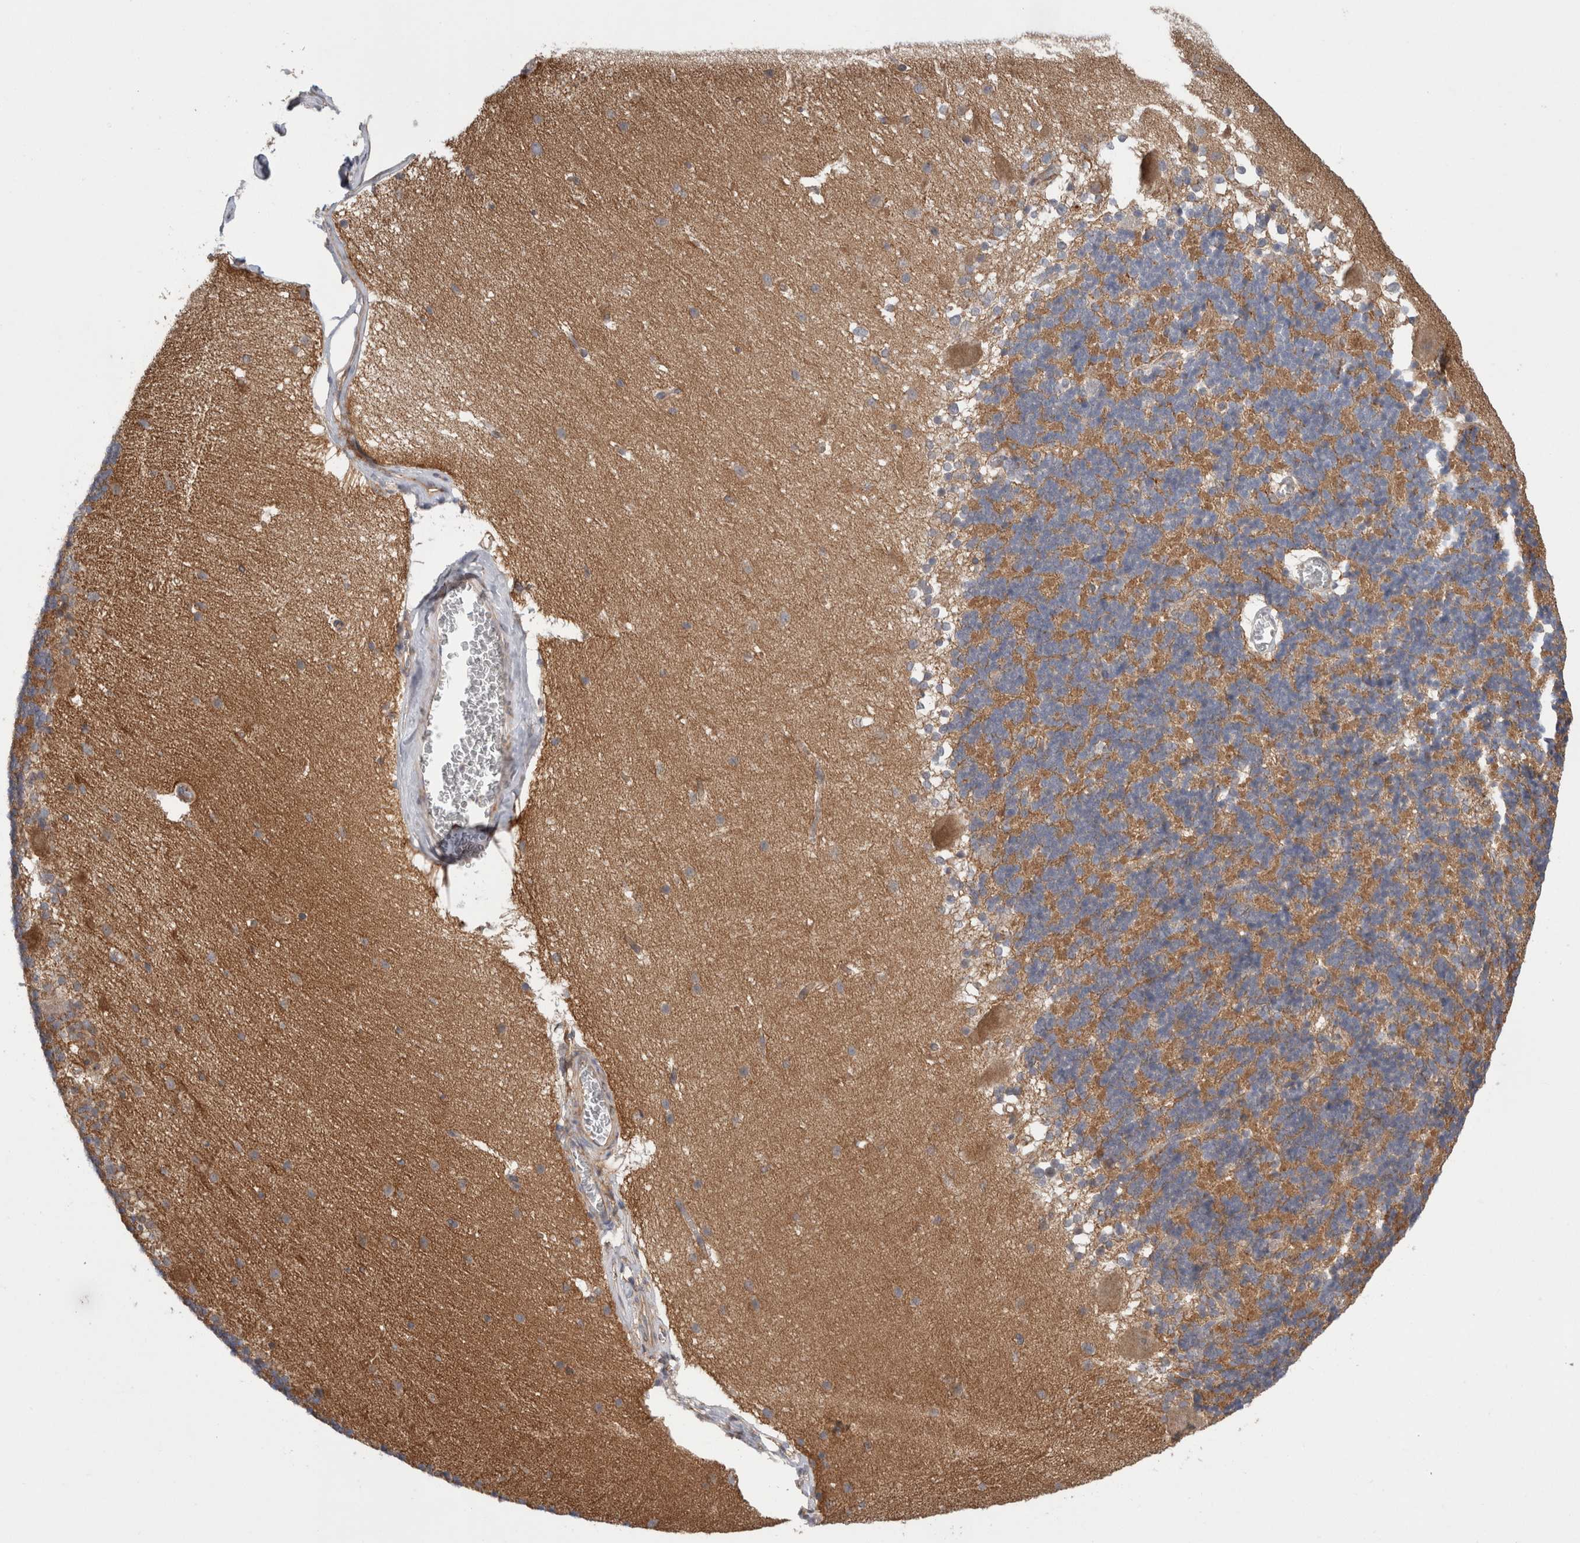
{"staining": {"intensity": "moderate", "quantity": ">75%", "location": "cytoplasmic/membranous"}, "tissue": "cerebellum", "cell_type": "Cells in granular layer", "image_type": "normal", "snomed": [{"axis": "morphology", "description": "Normal tissue, NOS"}, {"axis": "topography", "description": "Cerebellum"}], "caption": "Protein expression analysis of normal human cerebellum reveals moderate cytoplasmic/membranous staining in about >75% of cells in granular layer. (Brightfield microscopy of DAB IHC at high magnification).", "gene": "TAFA5", "patient": {"sex": "female", "age": 19}}